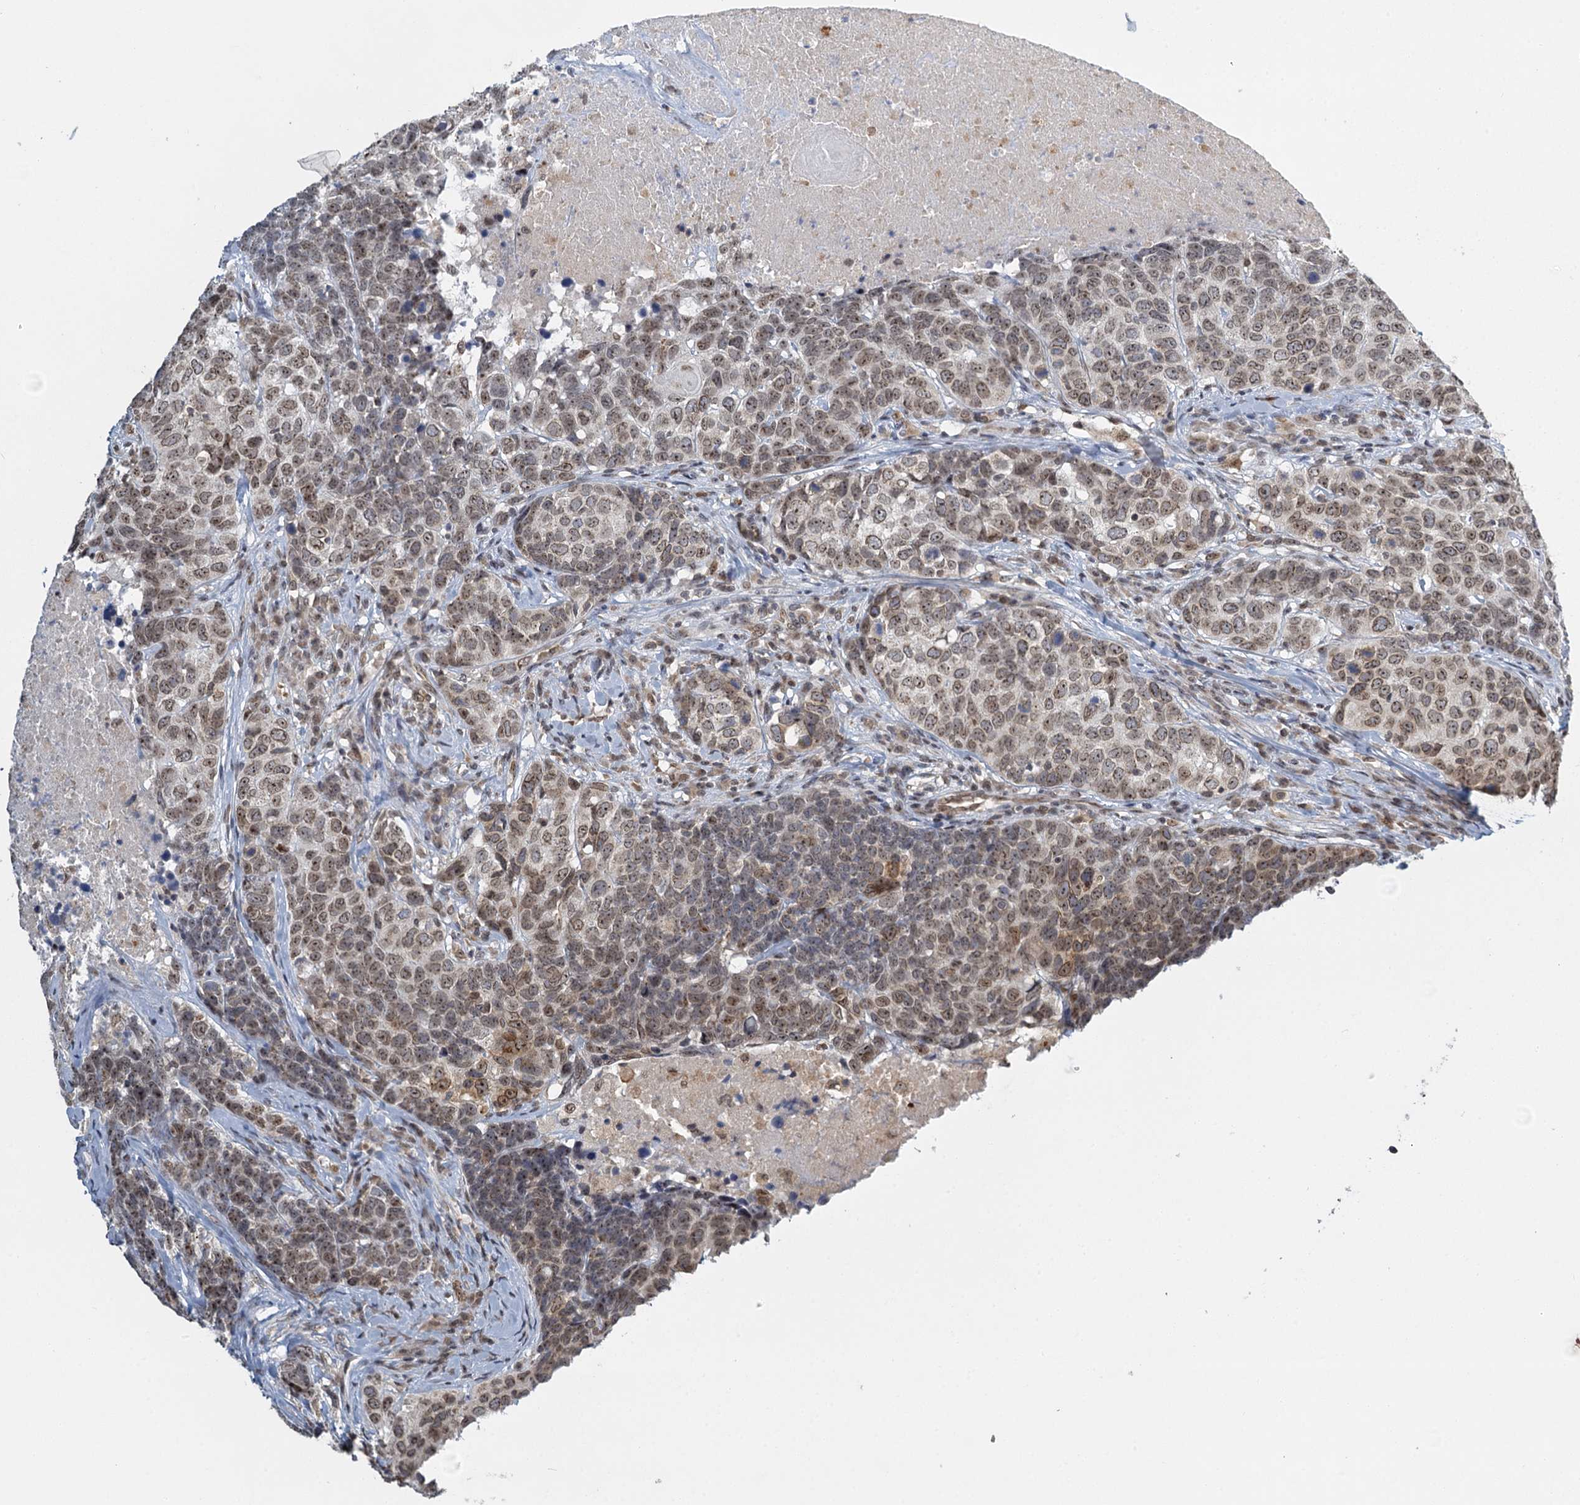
{"staining": {"intensity": "weak", "quantity": ">75%", "location": "nuclear"}, "tissue": "head and neck cancer", "cell_type": "Tumor cells", "image_type": "cancer", "snomed": [{"axis": "morphology", "description": "Squamous cell carcinoma, NOS"}, {"axis": "topography", "description": "Head-Neck"}], "caption": "Weak nuclear expression is appreciated in approximately >75% of tumor cells in head and neck squamous cell carcinoma. (DAB IHC, brown staining for protein, blue staining for nuclei).", "gene": "TREX1", "patient": {"sex": "male", "age": 66}}